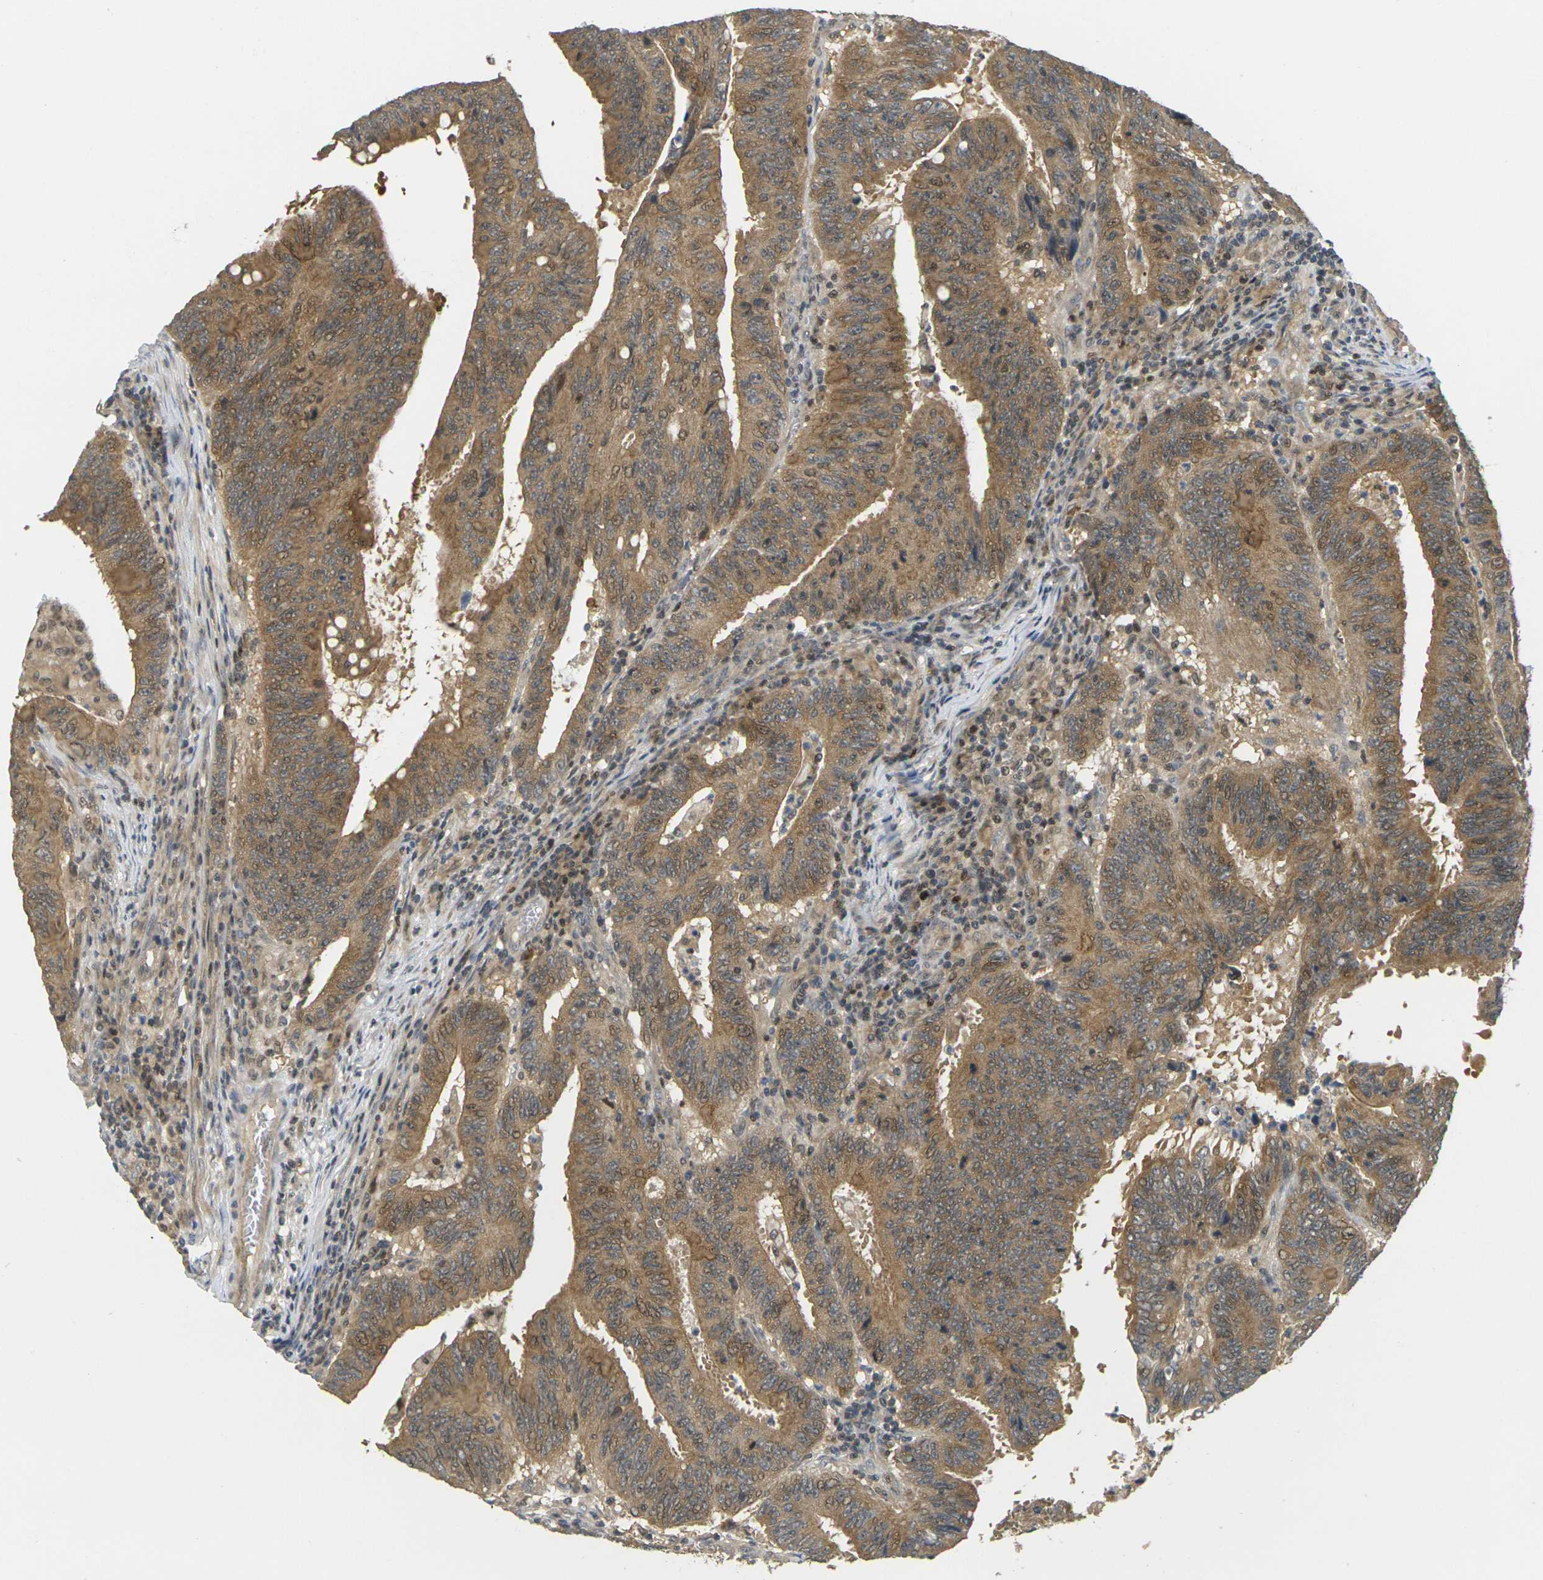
{"staining": {"intensity": "moderate", "quantity": ">75%", "location": "cytoplasmic/membranous"}, "tissue": "colorectal cancer", "cell_type": "Tumor cells", "image_type": "cancer", "snomed": [{"axis": "morphology", "description": "Adenocarcinoma, NOS"}, {"axis": "topography", "description": "Colon"}], "caption": "A photomicrograph of human adenocarcinoma (colorectal) stained for a protein reveals moderate cytoplasmic/membranous brown staining in tumor cells. The protein is shown in brown color, while the nuclei are stained blue.", "gene": "KLHL8", "patient": {"sex": "male", "age": 45}}